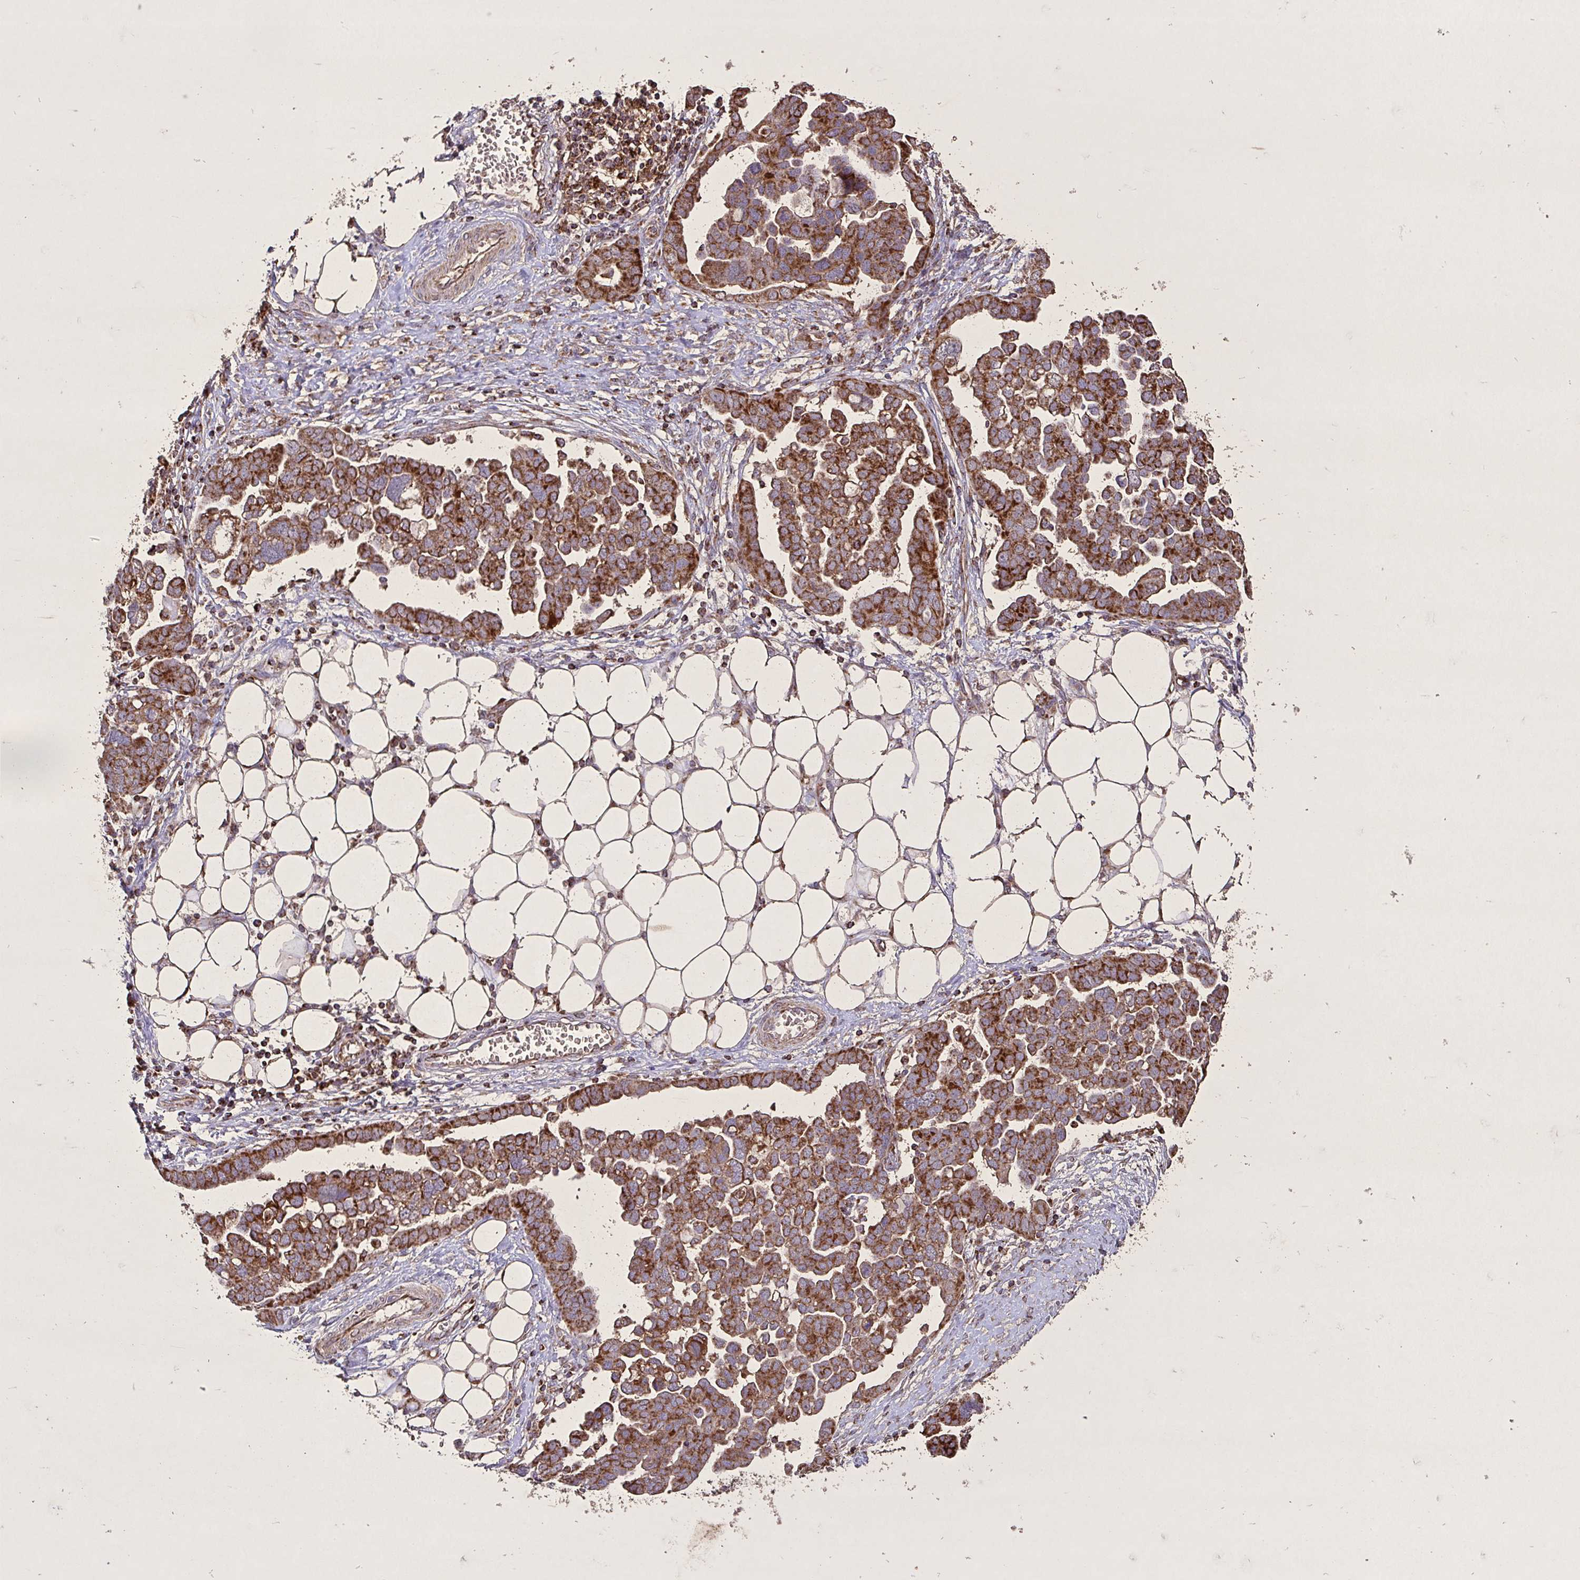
{"staining": {"intensity": "strong", "quantity": ">75%", "location": "cytoplasmic/membranous"}, "tissue": "ovarian cancer", "cell_type": "Tumor cells", "image_type": "cancer", "snomed": [{"axis": "morphology", "description": "Cystadenocarcinoma, serous, NOS"}, {"axis": "topography", "description": "Ovary"}], "caption": "Immunohistochemistry micrograph of serous cystadenocarcinoma (ovarian) stained for a protein (brown), which reveals high levels of strong cytoplasmic/membranous staining in approximately >75% of tumor cells.", "gene": "AGK", "patient": {"sex": "female", "age": 59}}